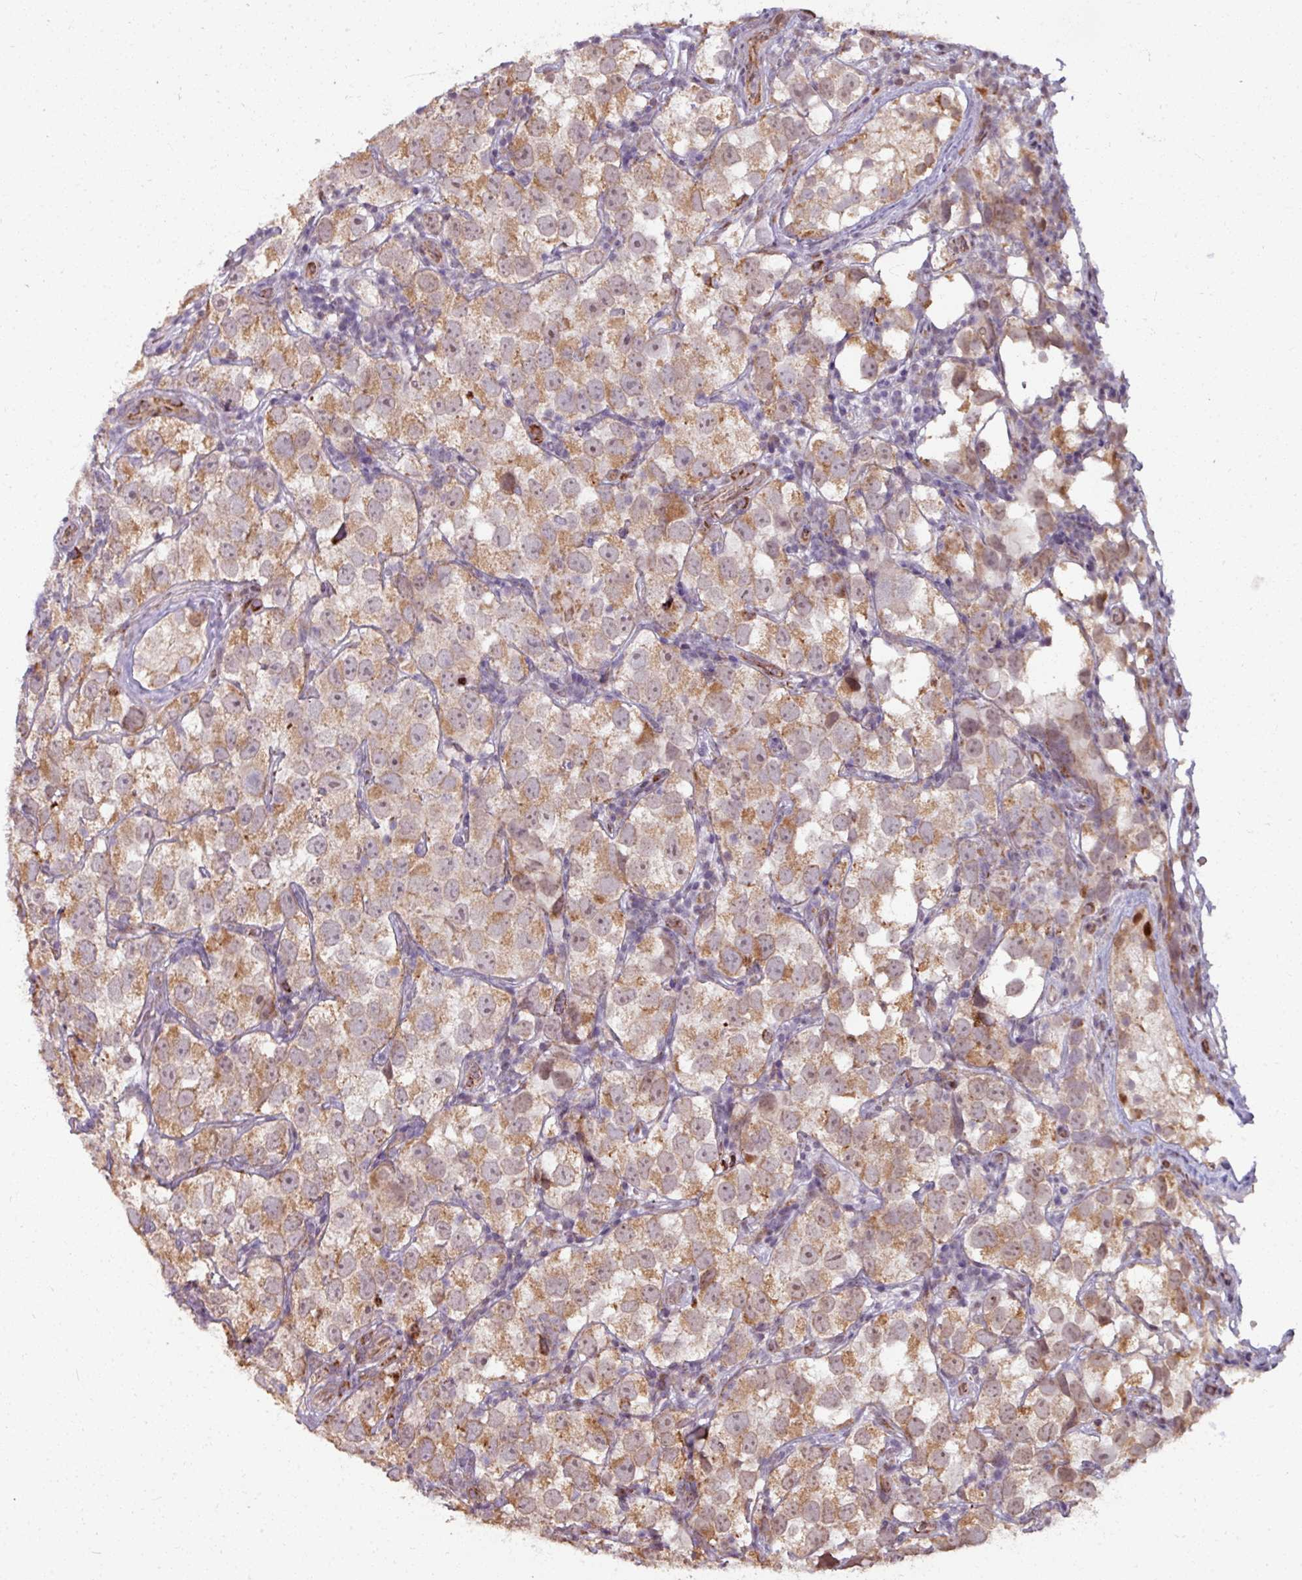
{"staining": {"intensity": "moderate", "quantity": ">75%", "location": "cytoplasmic/membranous"}, "tissue": "testis cancer", "cell_type": "Tumor cells", "image_type": "cancer", "snomed": [{"axis": "morphology", "description": "Seminoma, NOS"}, {"axis": "topography", "description": "Testis"}], "caption": "An image of testis cancer (seminoma) stained for a protein reveals moderate cytoplasmic/membranous brown staining in tumor cells.", "gene": "MAGT1", "patient": {"sex": "male", "age": 26}}